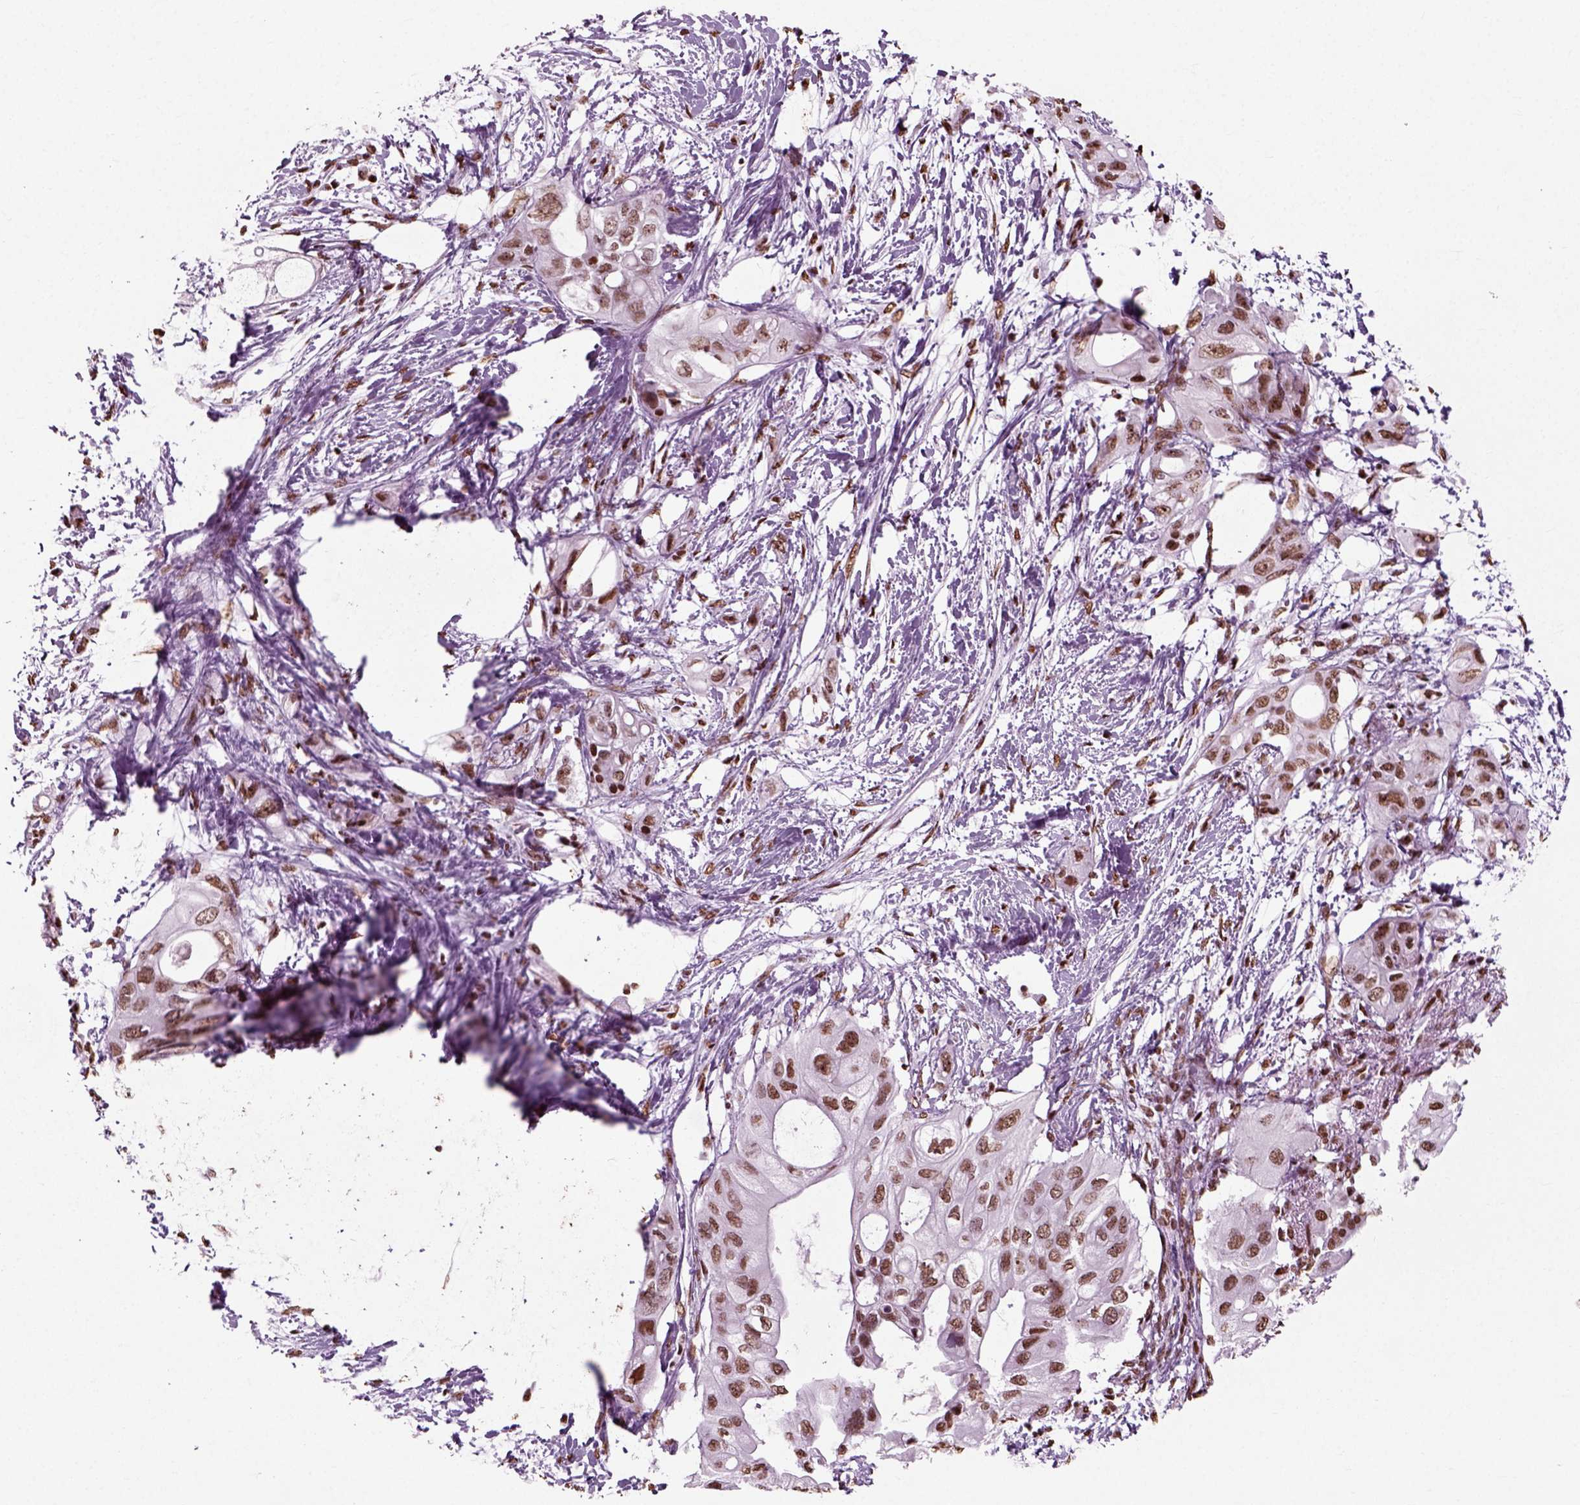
{"staining": {"intensity": "moderate", "quantity": ">75%", "location": "nuclear"}, "tissue": "pancreatic cancer", "cell_type": "Tumor cells", "image_type": "cancer", "snomed": [{"axis": "morphology", "description": "Adenocarcinoma, NOS"}, {"axis": "topography", "description": "Pancreas"}], "caption": "IHC staining of pancreatic cancer, which demonstrates medium levels of moderate nuclear staining in about >75% of tumor cells indicating moderate nuclear protein expression. The staining was performed using DAB (brown) for protein detection and nuclei were counterstained in hematoxylin (blue).", "gene": "POLR1H", "patient": {"sex": "female", "age": 72}}